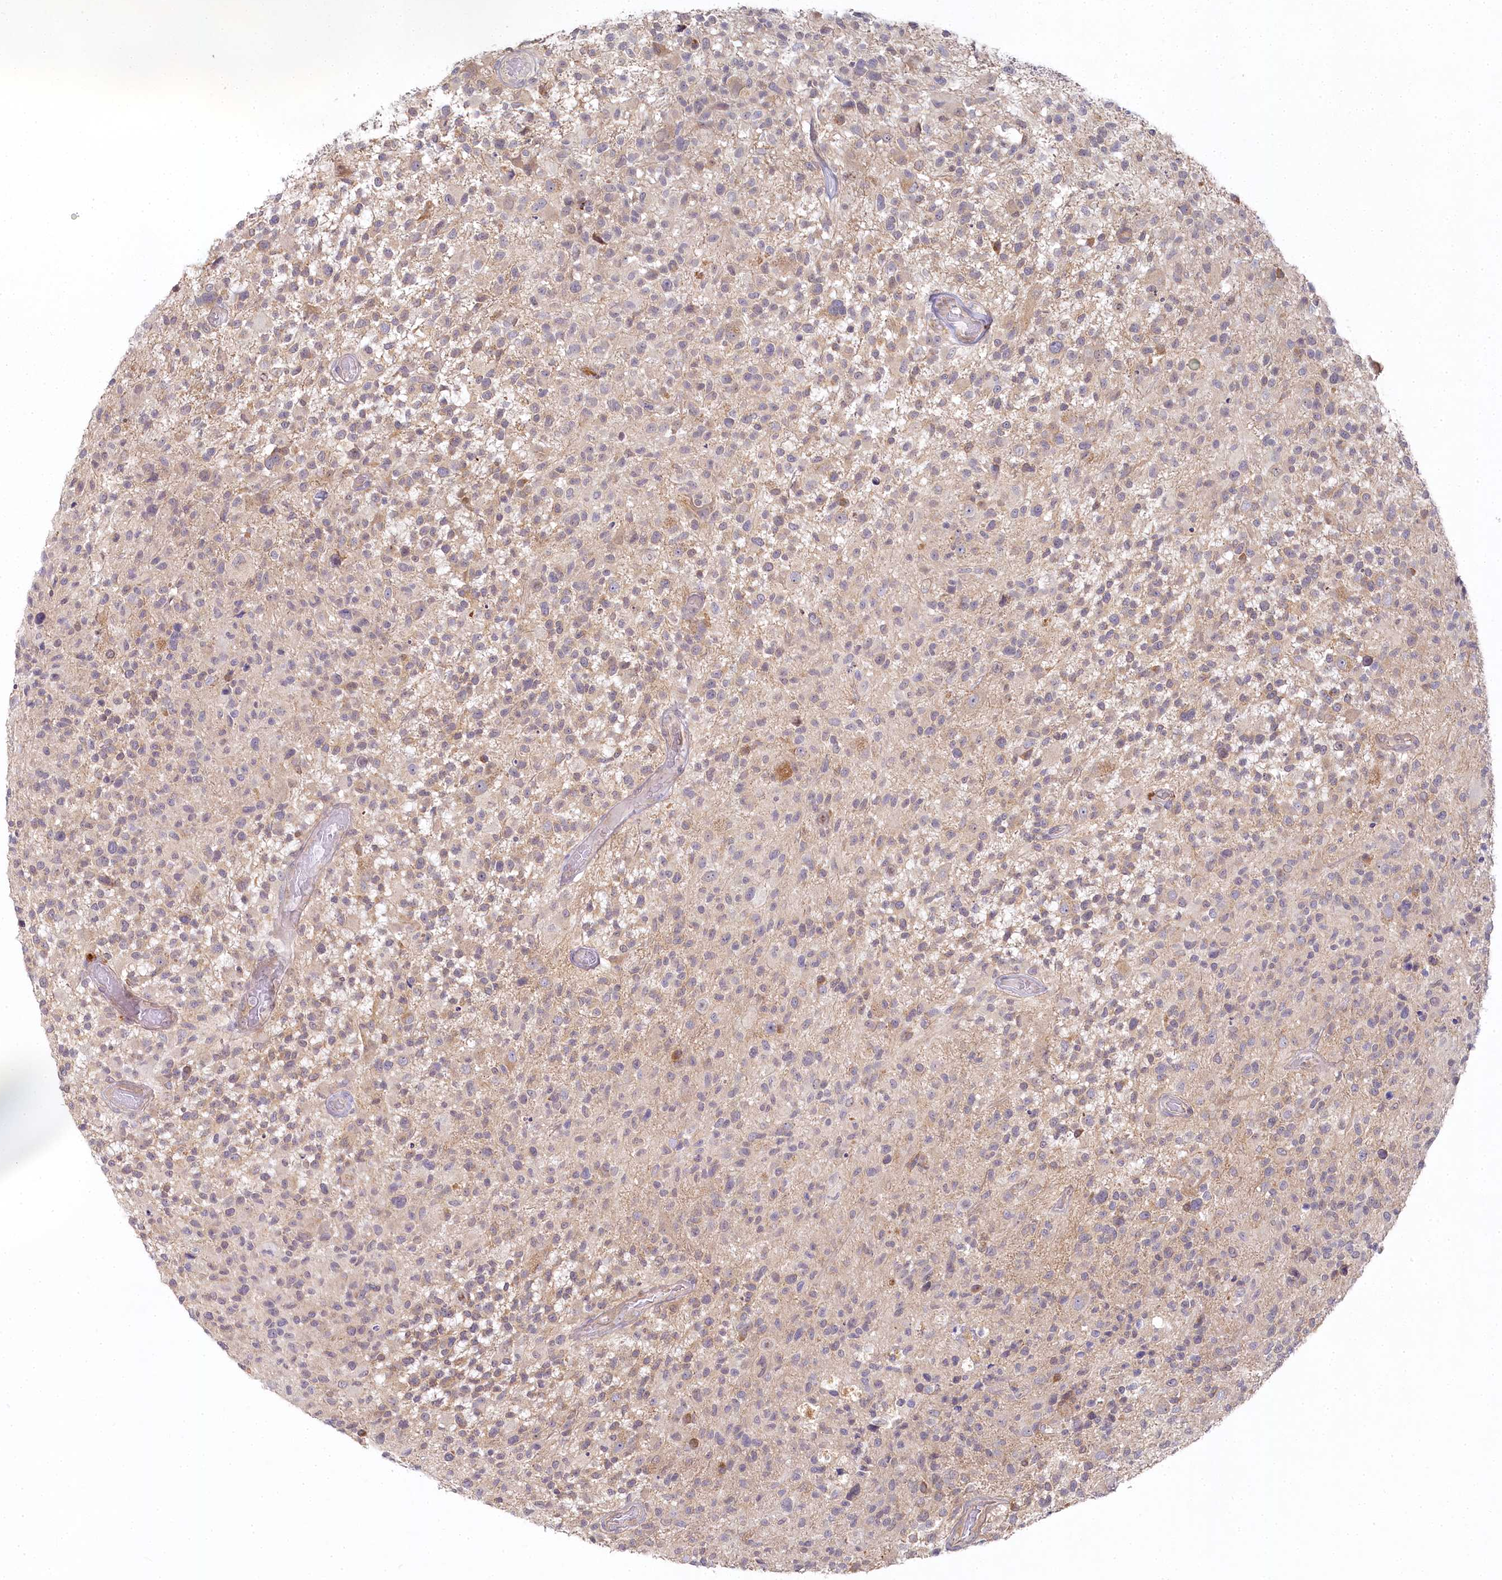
{"staining": {"intensity": "moderate", "quantity": "<25%", "location": "cytoplasmic/membranous"}, "tissue": "glioma", "cell_type": "Tumor cells", "image_type": "cancer", "snomed": [{"axis": "morphology", "description": "Glioma, malignant, High grade"}, {"axis": "morphology", "description": "Glioblastoma, NOS"}, {"axis": "topography", "description": "Brain"}], "caption": "Immunohistochemistry staining of malignant glioma (high-grade), which displays low levels of moderate cytoplasmic/membranous expression in about <25% of tumor cells indicating moderate cytoplasmic/membranous protein staining. The staining was performed using DAB (3,3'-diaminobenzidine) (brown) for protein detection and nuclei were counterstained in hematoxylin (blue).", "gene": "AAMDC", "patient": {"sex": "male", "age": 60}}